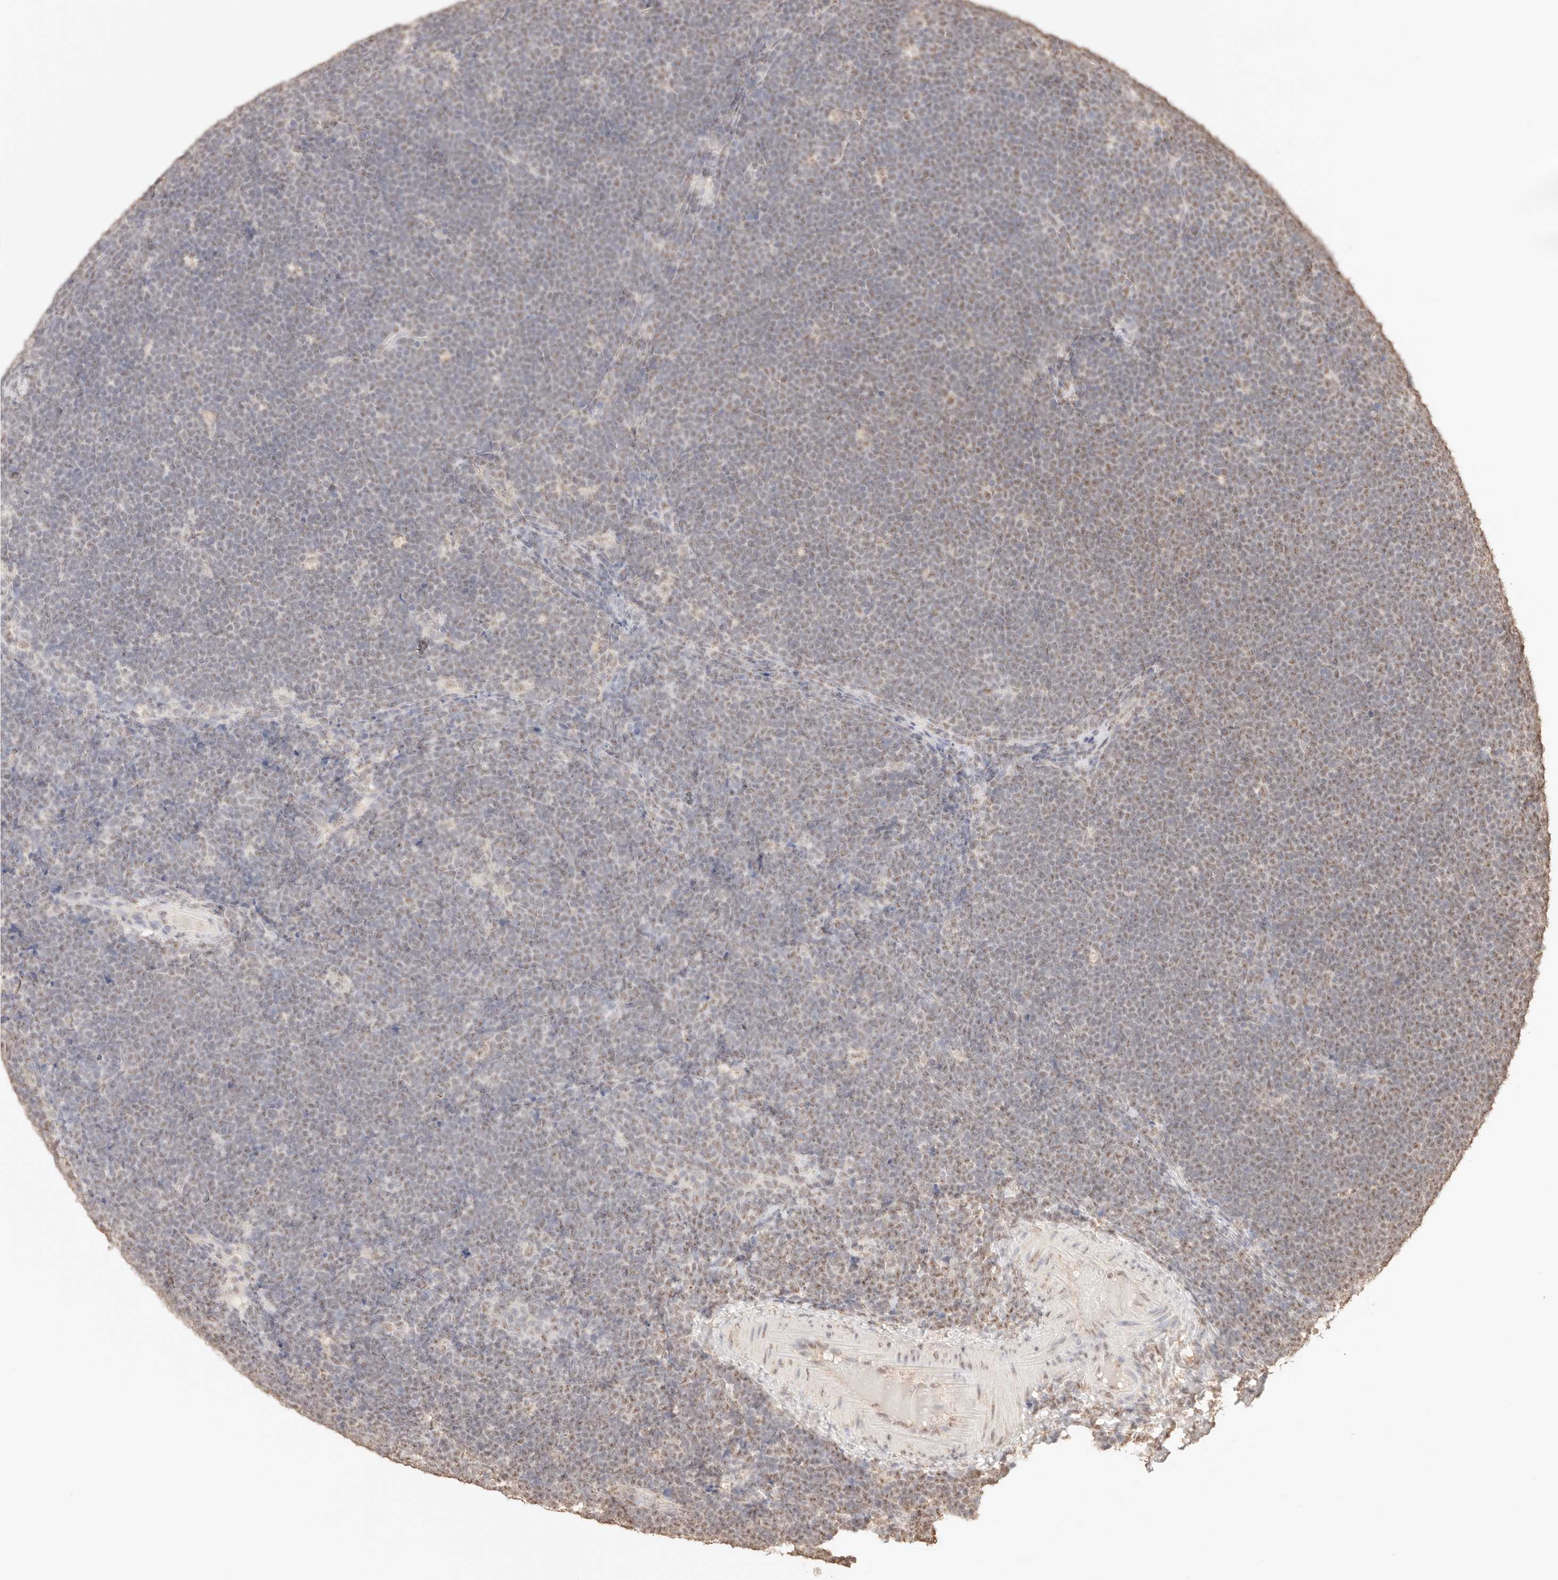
{"staining": {"intensity": "weak", "quantity": "<25%", "location": "nuclear"}, "tissue": "lymphoma", "cell_type": "Tumor cells", "image_type": "cancer", "snomed": [{"axis": "morphology", "description": "Malignant lymphoma, non-Hodgkin's type, High grade"}, {"axis": "topography", "description": "Lymph node"}], "caption": "The photomicrograph shows no significant expression in tumor cells of malignant lymphoma, non-Hodgkin's type (high-grade).", "gene": "IL1R2", "patient": {"sex": "male", "age": 13}}